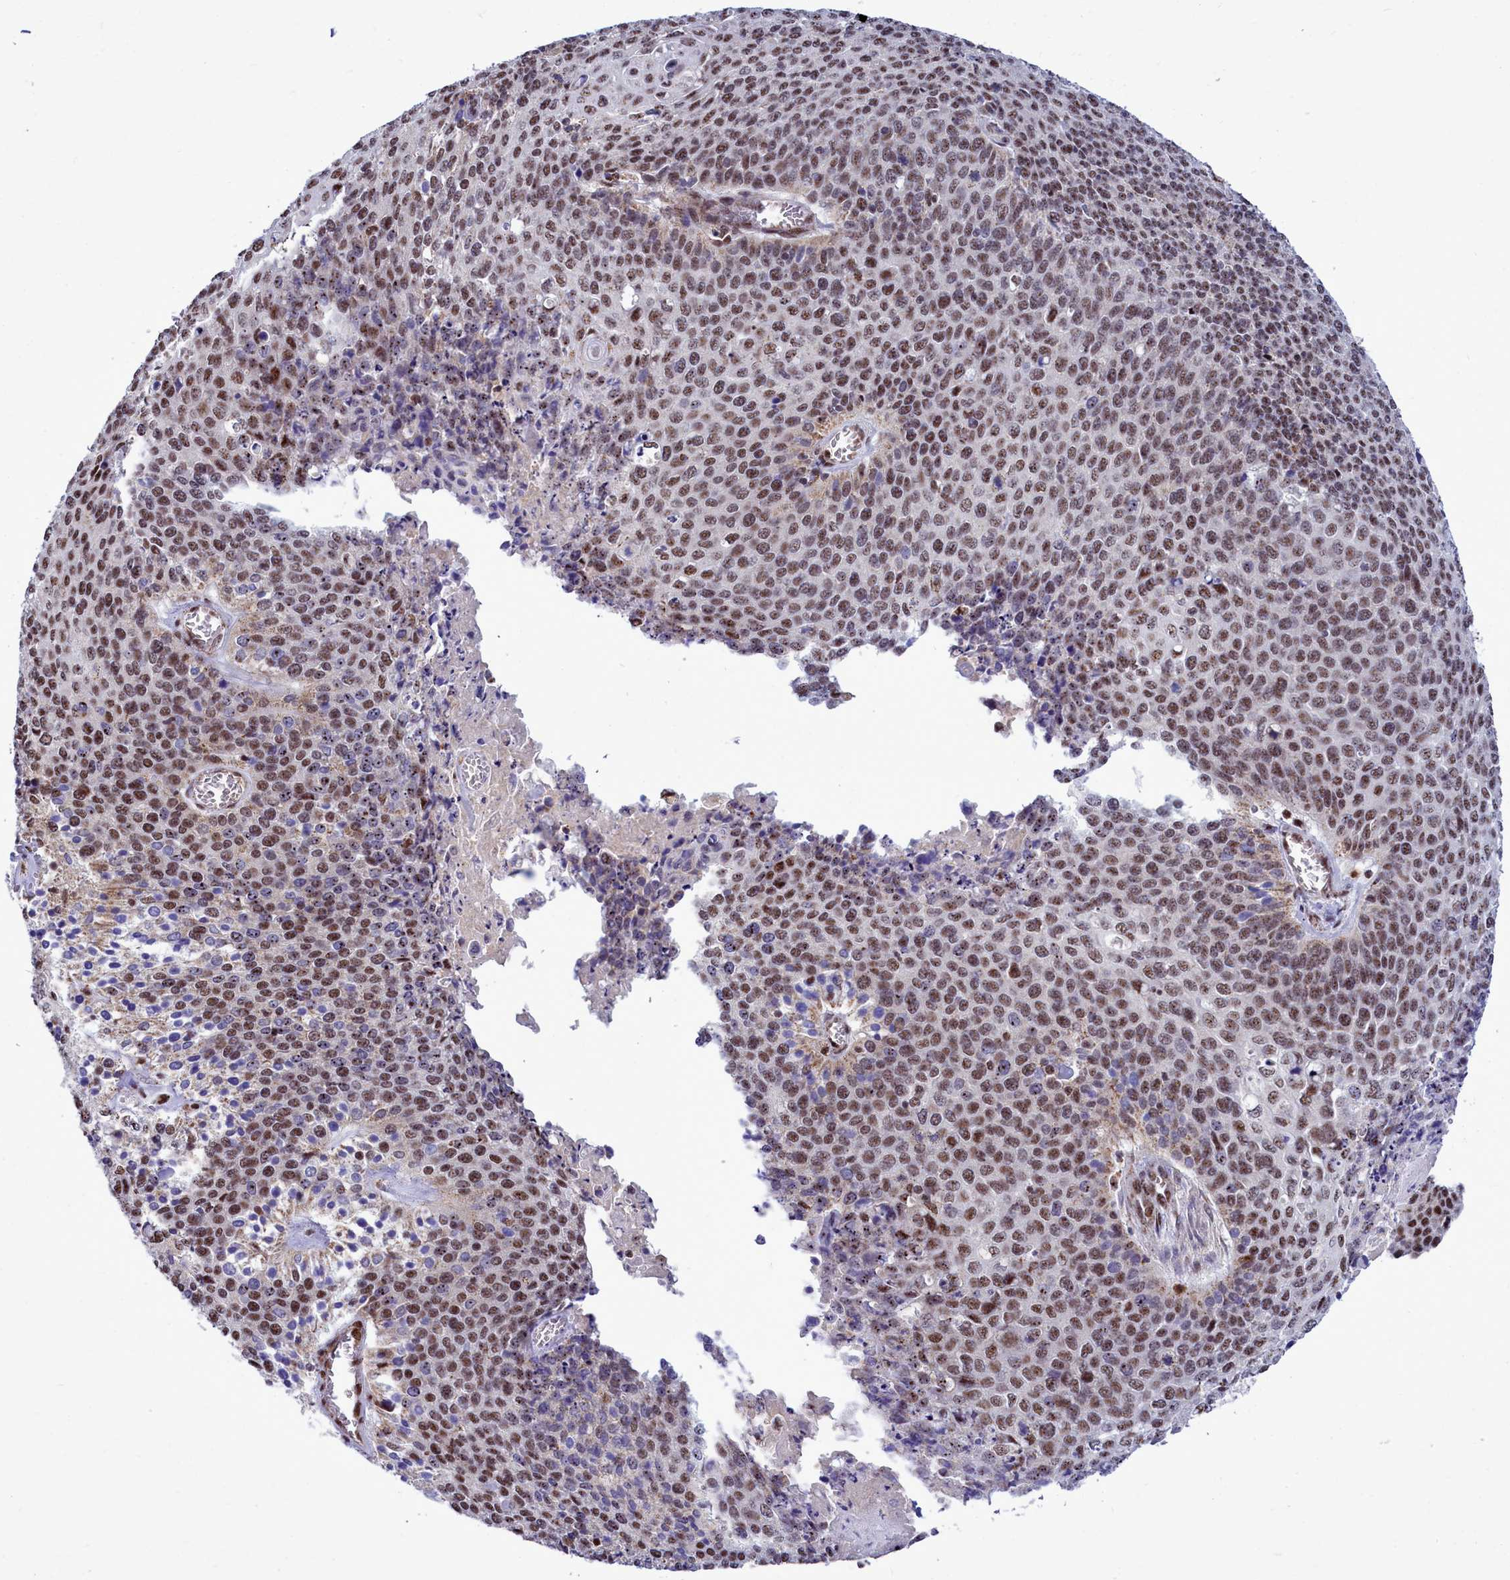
{"staining": {"intensity": "moderate", "quantity": ">75%", "location": "nuclear"}, "tissue": "cervical cancer", "cell_type": "Tumor cells", "image_type": "cancer", "snomed": [{"axis": "morphology", "description": "Squamous cell carcinoma, NOS"}, {"axis": "topography", "description": "Cervix"}], "caption": "The micrograph reveals staining of cervical squamous cell carcinoma, revealing moderate nuclear protein expression (brown color) within tumor cells. The protein of interest is stained brown, and the nuclei are stained in blue (DAB (3,3'-diaminobenzidine) IHC with brightfield microscopy, high magnification).", "gene": "POM121L2", "patient": {"sex": "female", "age": 39}}